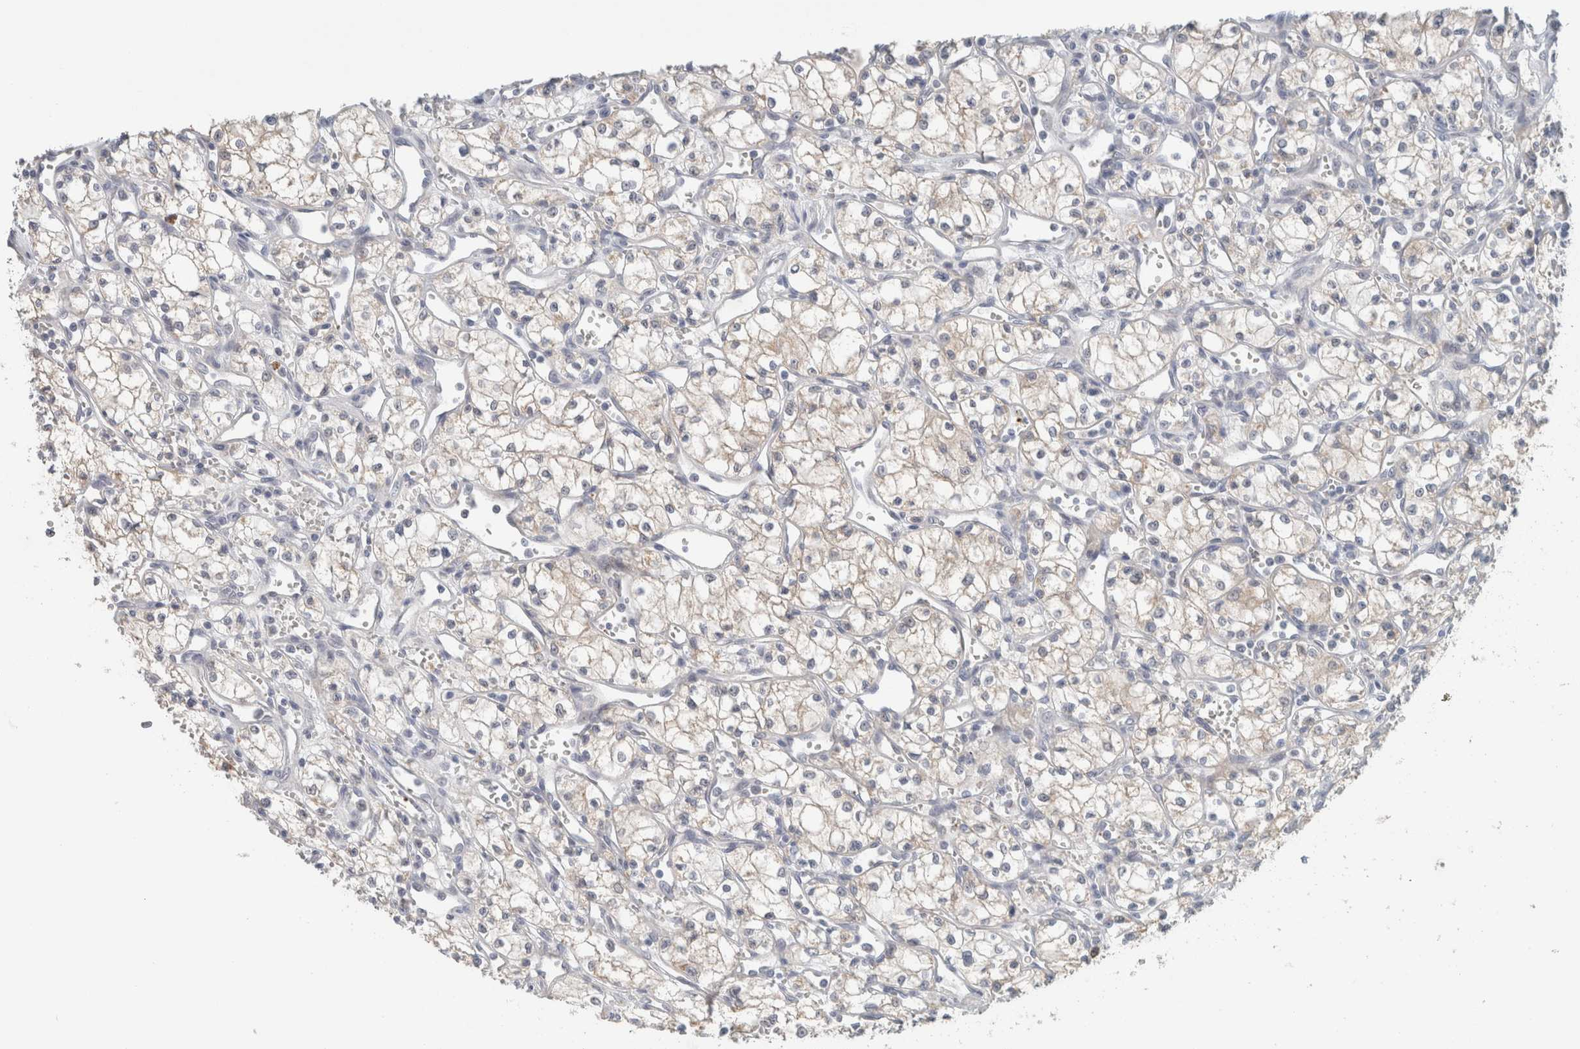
{"staining": {"intensity": "weak", "quantity": "<25%", "location": "cytoplasmic/membranous"}, "tissue": "renal cancer", "cell_type": "Tumor cells", "image_type": "cancer", "snomed": [{"axis": "morphology", "description": "Adenocarcinoma, NOS"}, {"axis": "topography", "description": "Kidney"}], "caption": "High power microscopy photomicrograph of an immunohistochemistry micrograph of renal cancer, revealing no significant positivity in tumor cells.", "gene": "CRAT", "patient": {"sex": "male", "age": 59}}